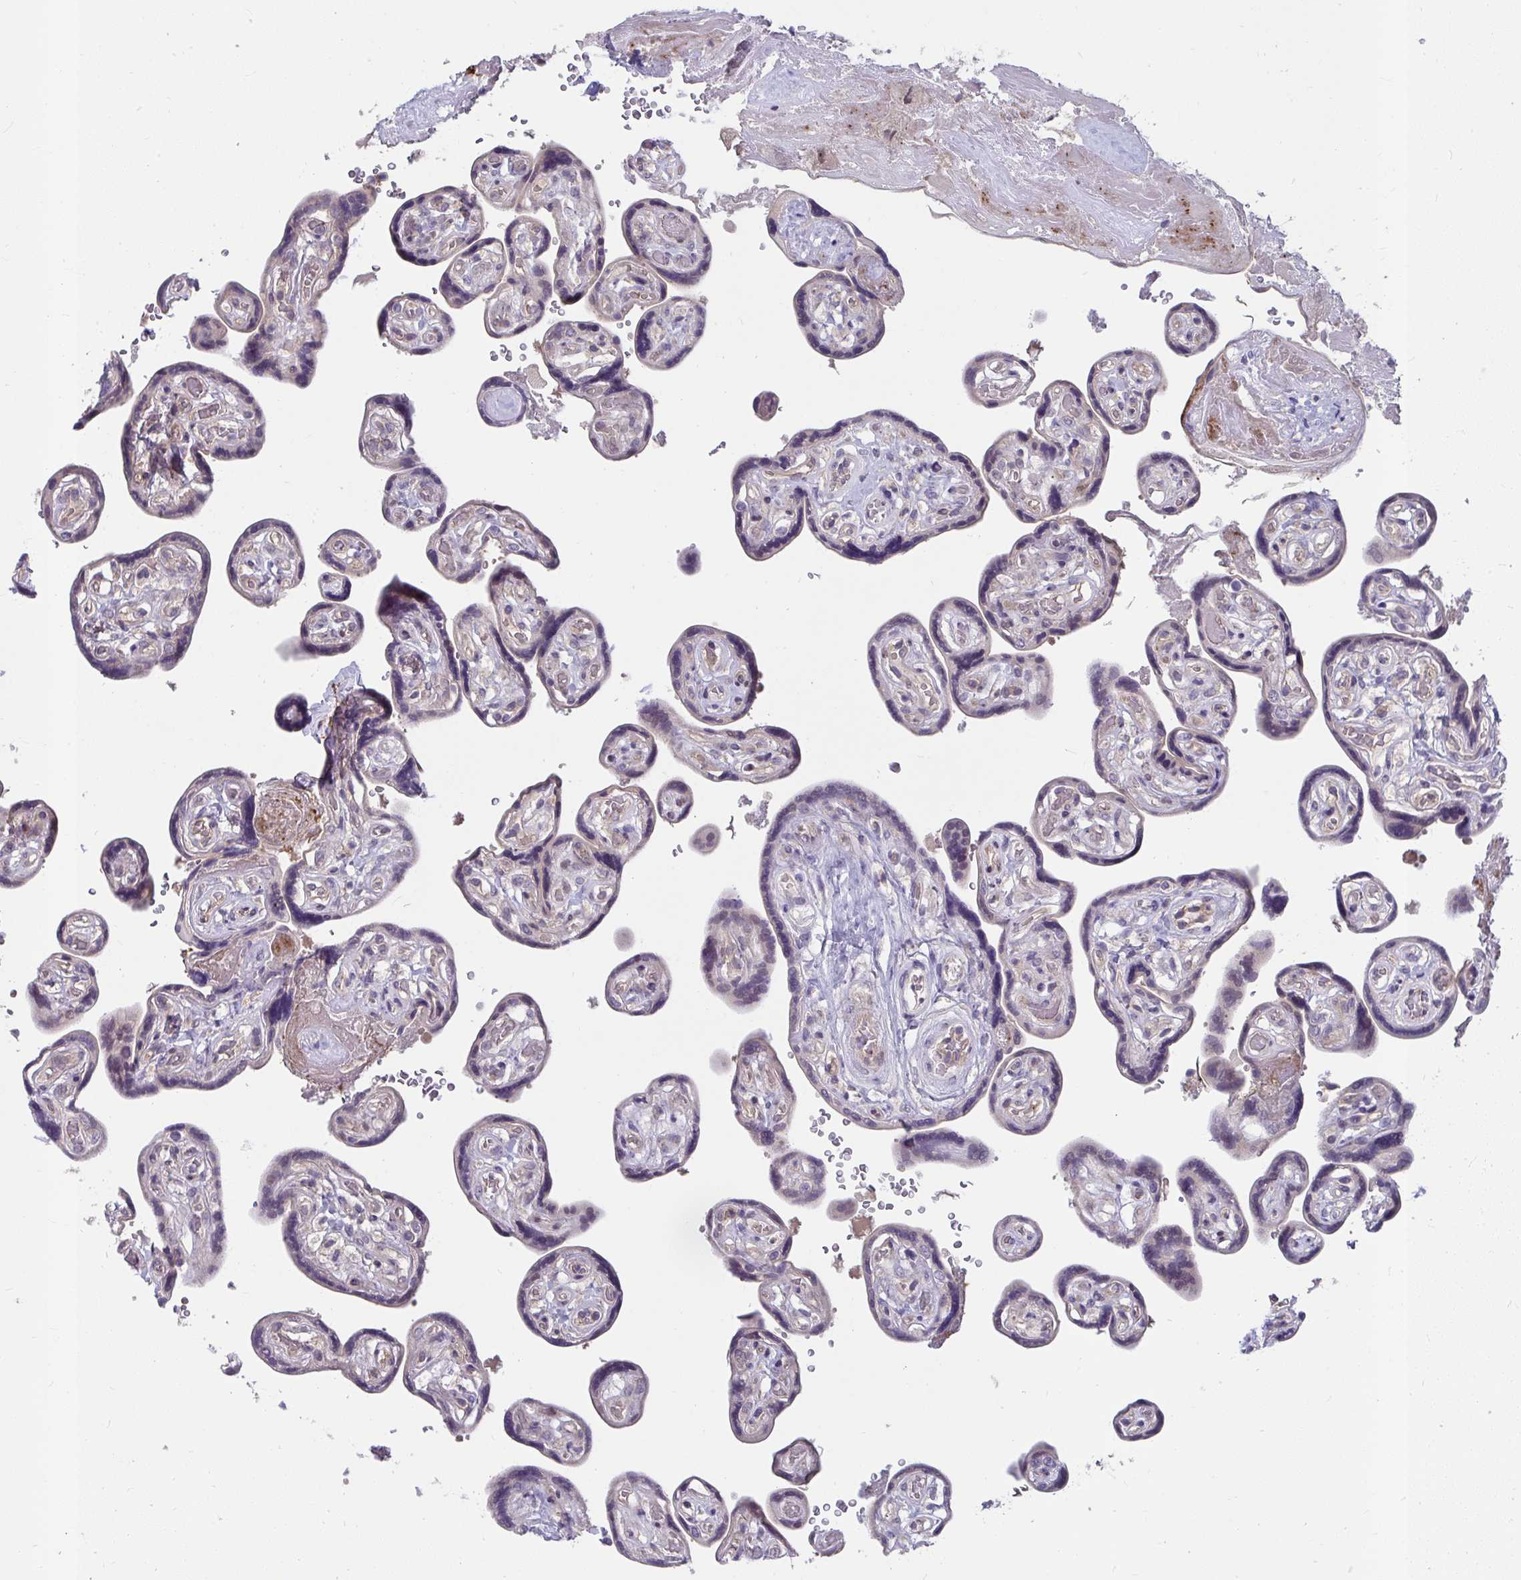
{"staining": {"intensity": "weak", "quantity": "25%-75%", "location": "cytoplasmic/membranous"}, "tissue": "placenta", "cell_type": "Trophoblastic cells", "image_type": "normal", "snomed": [{"axis": "morphology", "description": "Normal tissue, NOS"}, {"axis": "topography", "description": "Placenta"}], "caption": "Immunohistochemical staining of normal placenta displays low levels of weak cytoplasmic/membranous positivity in approximately 25%-75% of trophoblastic cells.", "gene": "MUS81", "patient": {"sex": "female", "age": 32}}